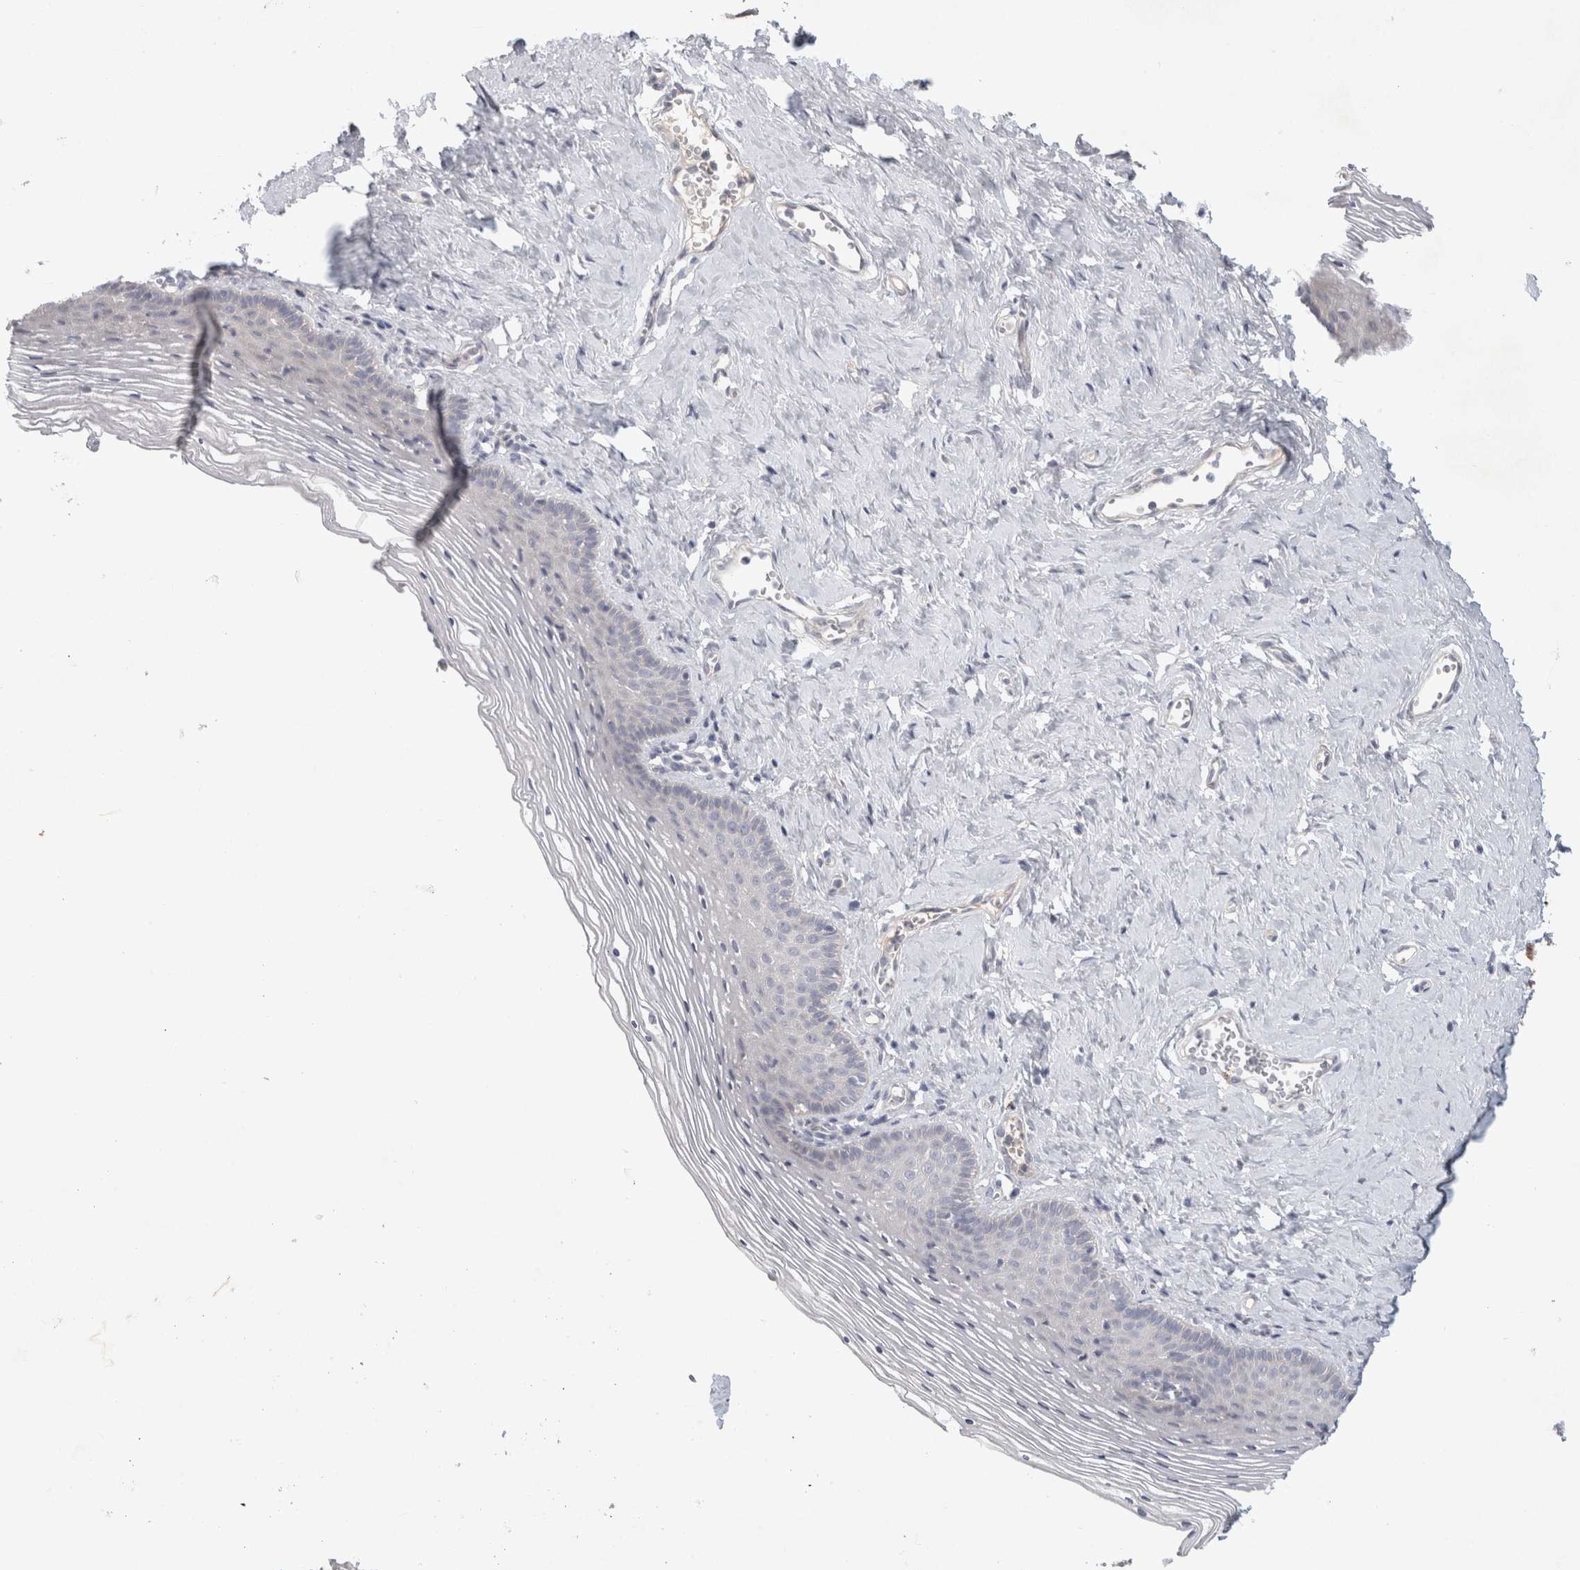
{"staining": {"intensity": "negative", "quantity": "none", "location": "none"}, "tissue": "vagina", "cell_type": "Squamous epithelial cells", "image_type": "normal", "snomed": [{"axis": "morphology", "description": "Normal tissue, NOS"}, {"axis": "topography", "description": "Vagina"}], "caption": "Squamous epithelial cells show no significant positivity in unremarkable vagina. Brightfield microscopy of IHC stained with DAB (brown) and hematoxylin (blue), captured at high magnification.", "gene": "BZW2", "patient": {"sex": "female", "age": 32}}